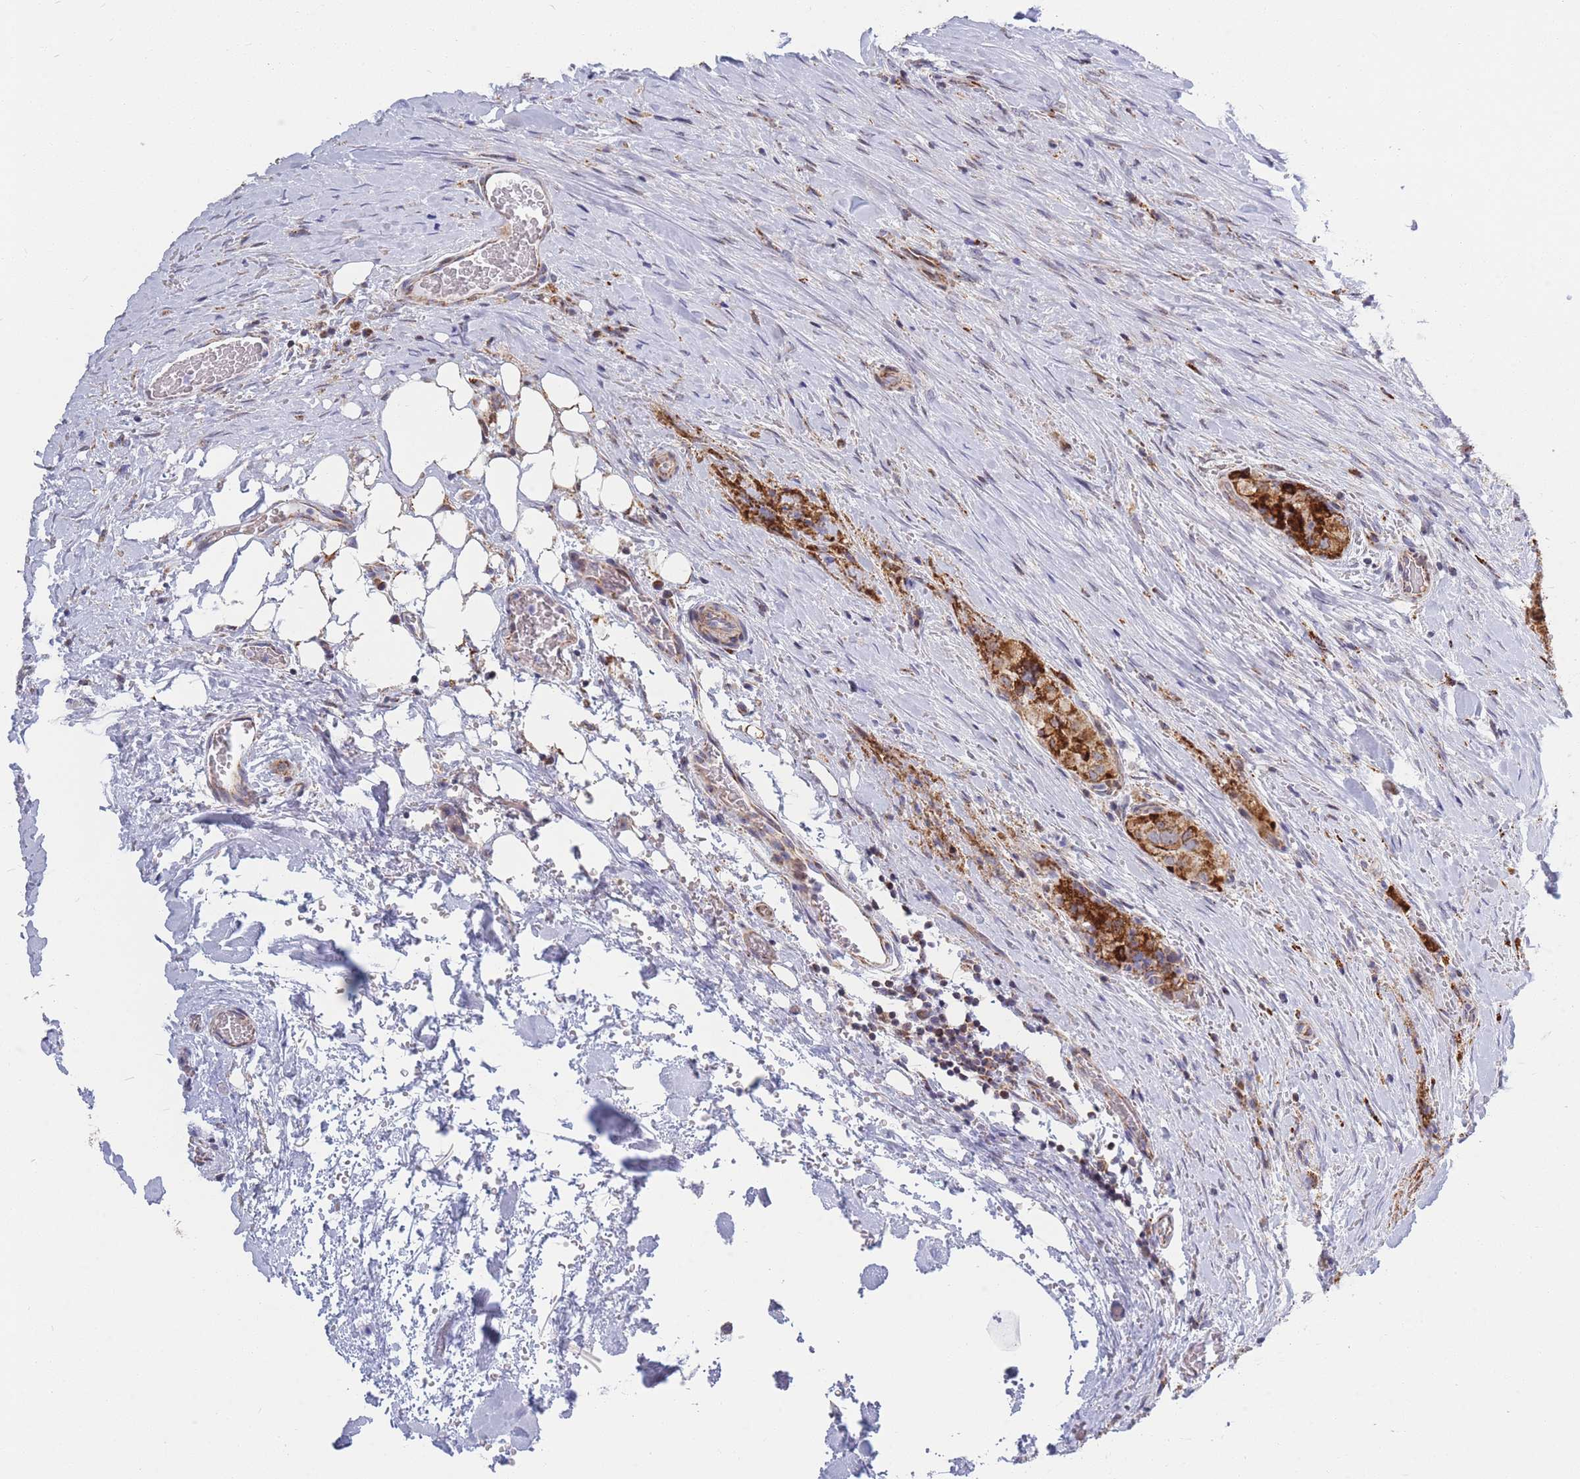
{"staining": {"intensity": "strong", "quantity": ">75%", "location": "cytoplasmic/membranous"}, "tissue": "thyroid cancer", "cell_type": "Tumor cells", "image_type": "cancer", "snomed": [{"axis": "morphology", "description": "Papillary adenocarcinoma, NOS"}, {"axis": "topography", "description": "Thyroid gland"}], "caption": "About >75% of tumor cells in human thyroid cancer (papillary adenocarcinoma) show strong cytoplasmic/membranous protein positivity as visualized by brown immunohistochemical staining.", "gene": "MOB4", "patient": {"sex": "female", "age": 59}}